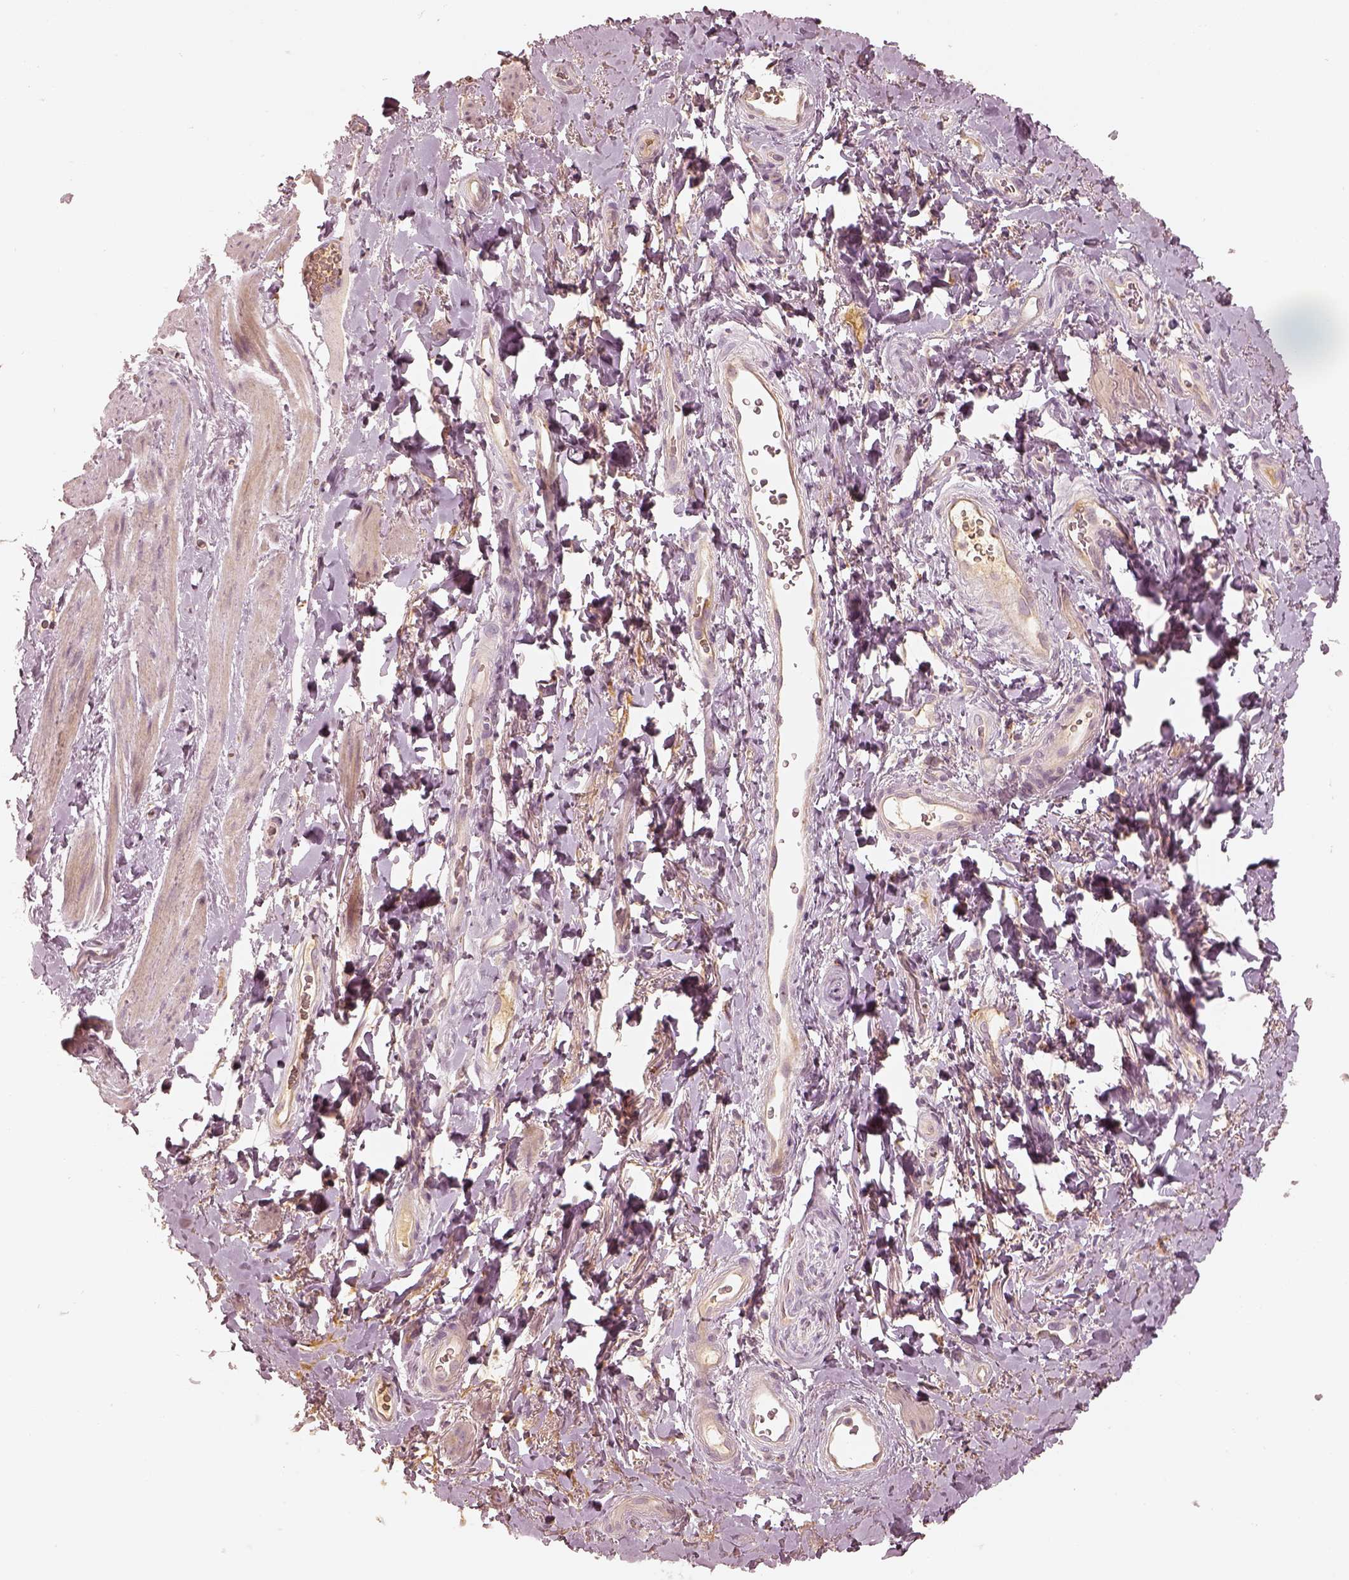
{"staining": {"intensity": "moderate", "quantity": ">75%", "location": "cytoplasmic/membranous,nuclear"}, "tissue": "adipose tissue", "cell_type": "Adipocytes", "image_type": "normal", "snomed": [{"axis": "morphology", "description": "Normal tissue, NOS"}, {"axis": "topography", "description": "Anal"}, {"axis": "topography", "description": "Peripheral nerve tissue"}], "caption": "Immunohistochemistry micrograph of benign human adipose tissue stained for a protein (brown), which exhibits medium levels of moderate cytoplasmic/membranous,nuclear staining in about >75% of adipocytes.", "gene": "GORASP2", "patient": {"sex": "male", "age": 53}}